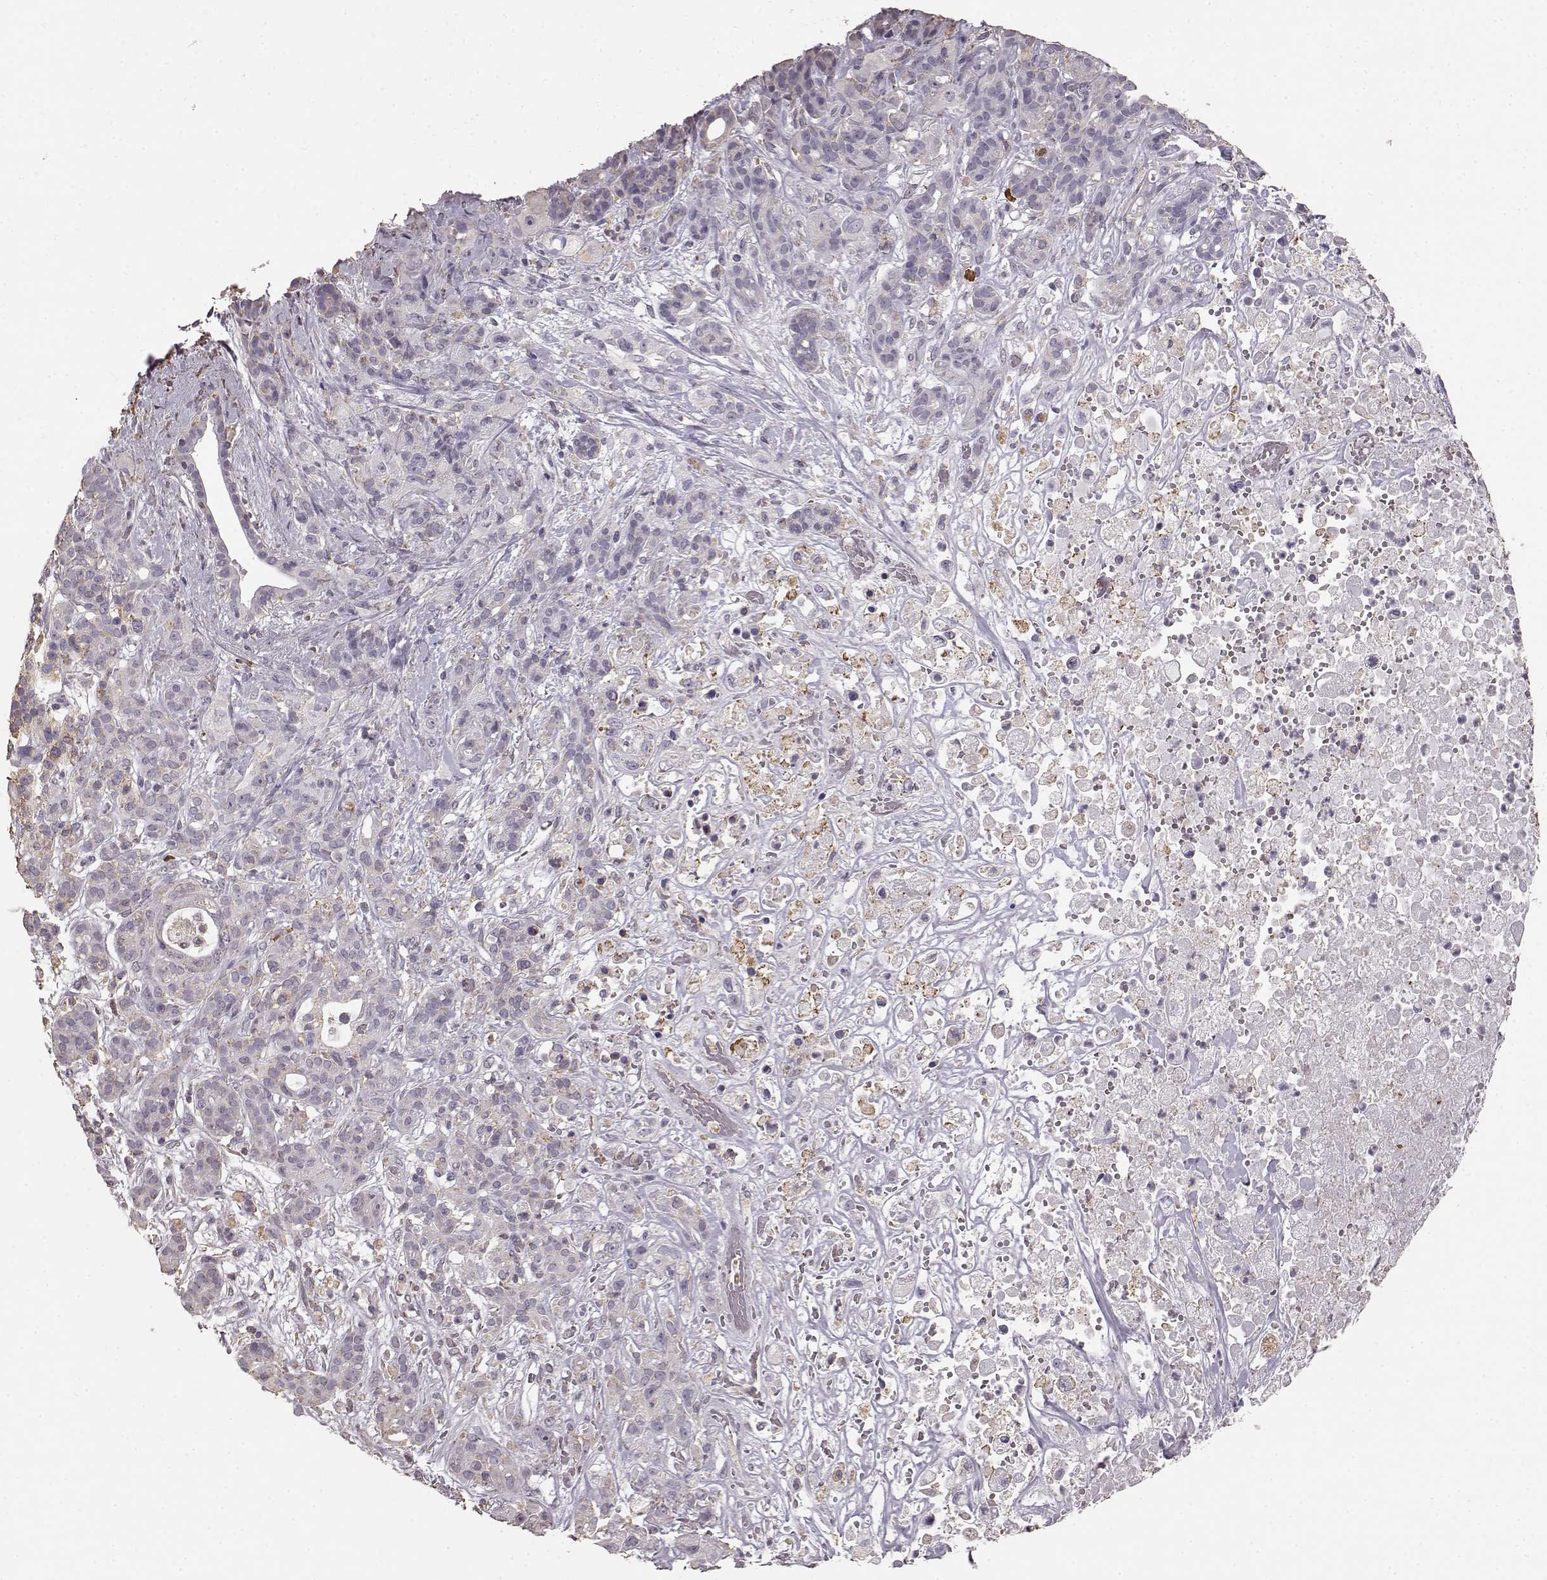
{"staining": {"intensity": "negative", "quantity": "none", "location": "none"}, "tissue": "pancreatic cancer", "cell_type": "Tumor cells", "image_type": "cancer", "snomed": [{"axis": "morphology", "description": "Adenocarcinoma, NOS"}, {"axis": "topography", "description": "Pancreas"}], "caption": "High magnification brightfield microscopy of pancreatic cancer stained with DAB (brown) and counterstained with hematoxylin (blue): tumor cells show no significant positivity.", "gene": "GABRG3", "patient": {"sex": "male", "age": 44}}